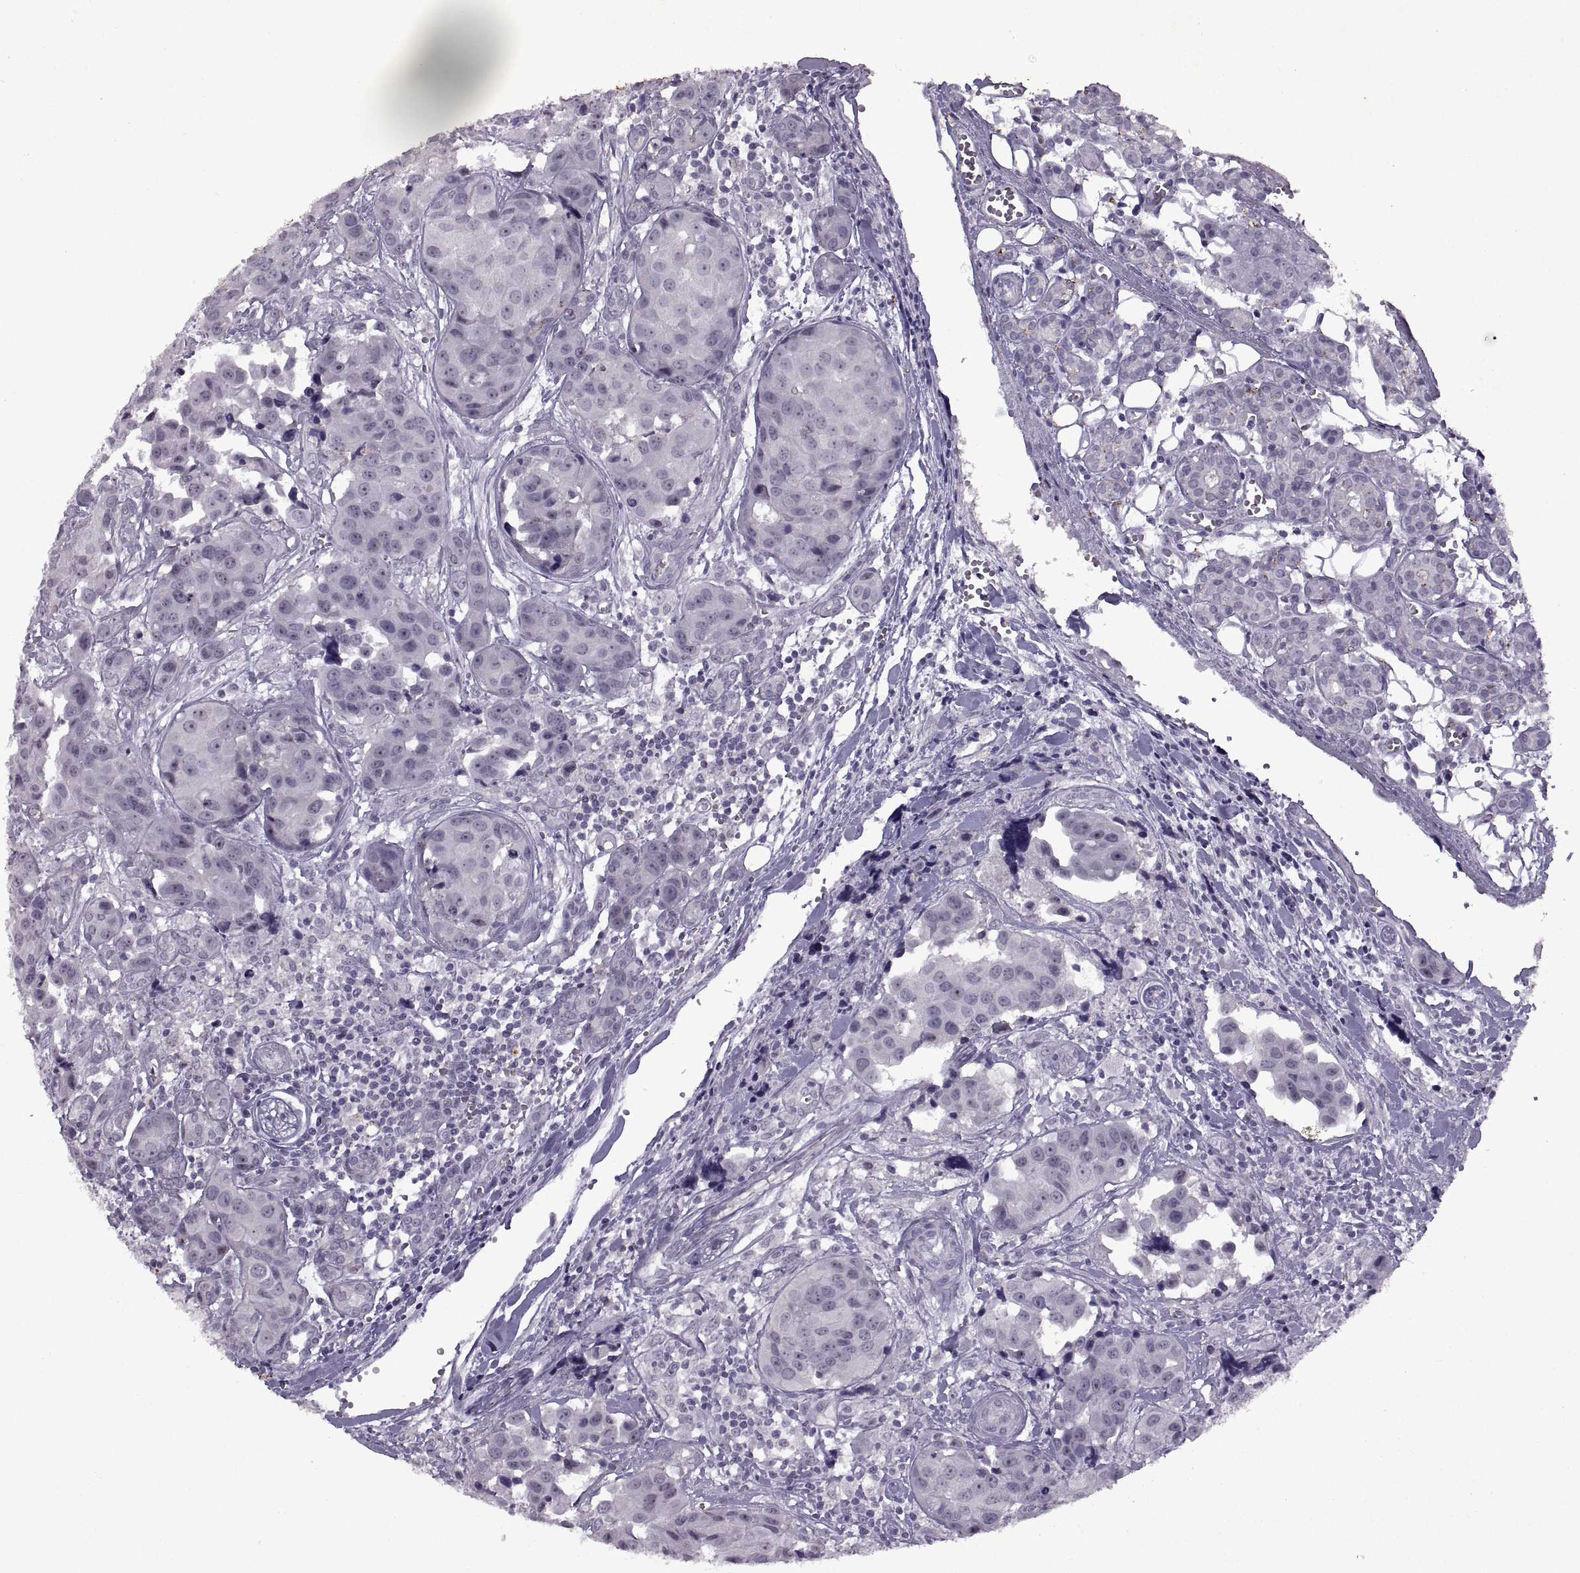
{"staining": {"intensity": "weak", "quantity": "<25%", "location": "nuclear"}, "tissue": "head and neck cancer", "cell_type": "Tumor cells", "image_type": "cancer", "snomed": [{"axis": "morphology", "description": "Adenocarcinoma, NOS"}, {"axis": "topography", "description": "Head-Neck"}], "caption": "Adenocarcinoma (head and neck) was stained to show a protein in brown. There is no significant positivity in tumor cells.", "gene": "SINHCAF", "patient": {"sex": "male", "age": 76}}